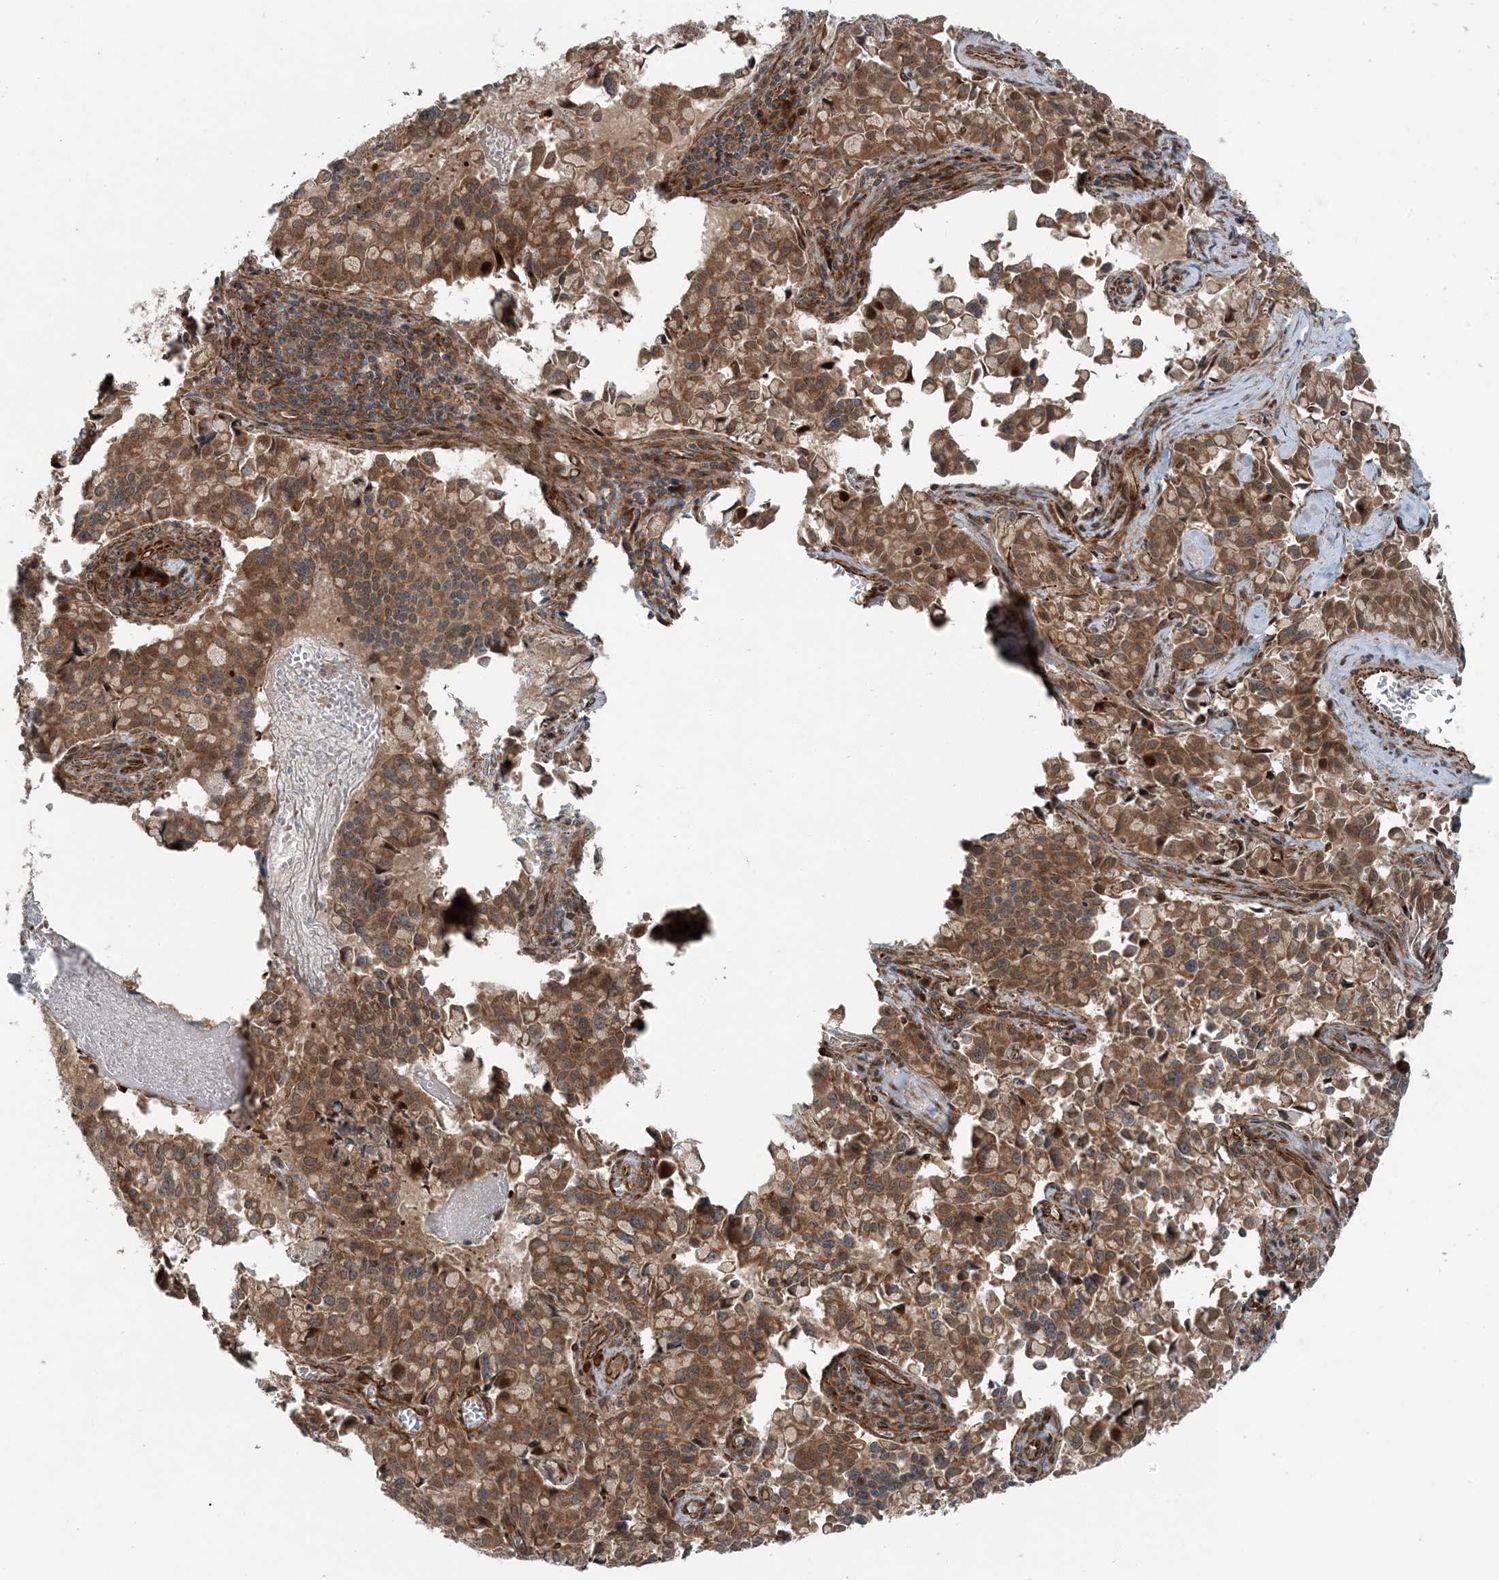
{"staining": {"intensity": "moderate", "quantity": ">75%", "location": "cytoplasmic/membranous"}, "tissue": "pancreatic cancer", "cell_type": "Tumor cells", "image_type": "cancer", "snomed": [{"axis": "morphology", "description": "Adenocarcinoma, NOS"}, {"axis": "topography", "description": "Pancreas"}], "caption": "Brown immunohistochemical staining in human pancreatic cancer reveals moderate cytoplasmic/membranous staining in approximately >75% of tumor cells. (IHC, brightfield microscopy, high magnification).", "gene": "EDEM2", "patient": {"sex": "male", "age": 65}}